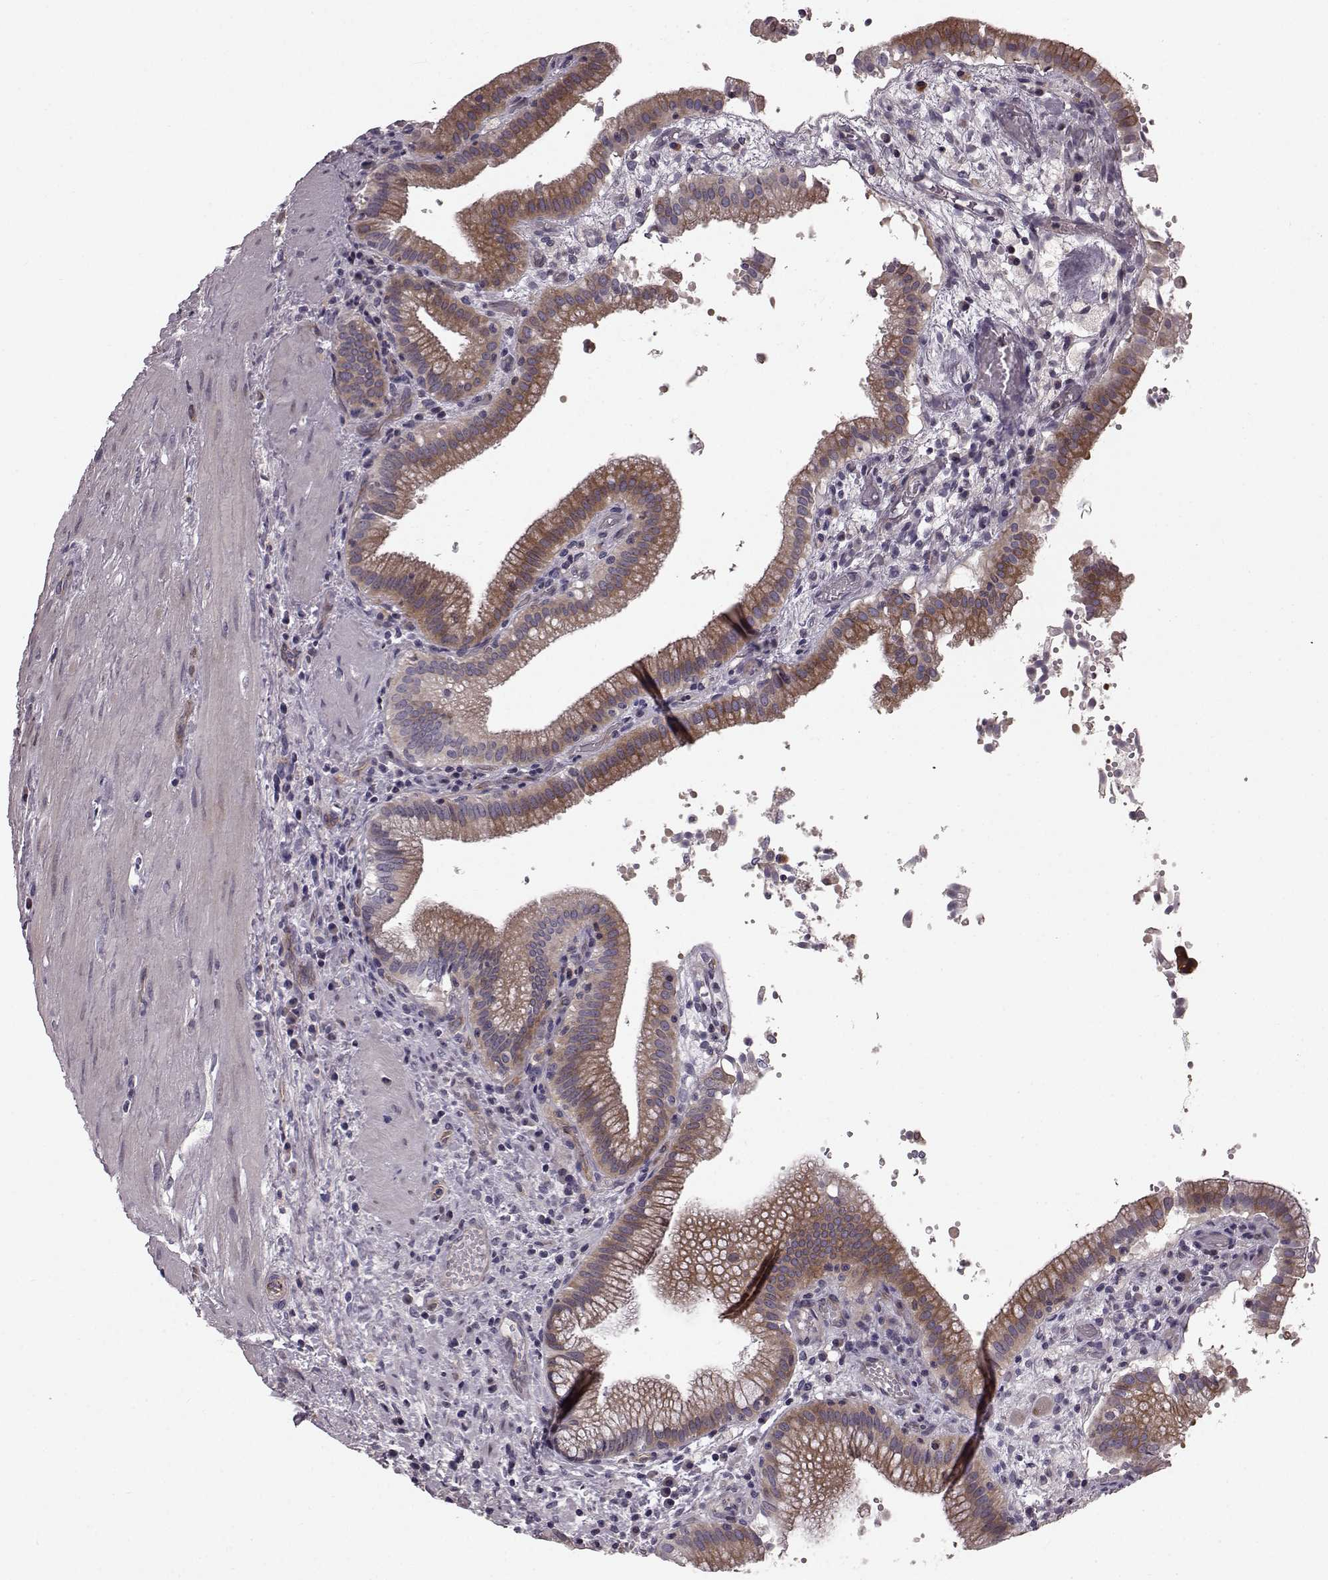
{"staining": {"intensity": "moderate", "quantity": "25%-75%", "location": "cytoplasmic/membranous"}, "tissue": "gallbladder", "cell_type": "Glandular cells", "image_type": "normal", "snomed": [{"axis": "morphology", "description": "Normal tissue, NOS"}, {"axis": "topography", "description": "Gallbladder"}], "caption": "IHC staining of benign gallbladder, which exhibits medium levels of moderate cytoplasmic/membranous positivity in approximately 25%-75% of glandular cells indicating moderate cytoplasmic/membranous protein expression. The staining was performed using DAB (brown) for protein detection and nuclei were counterstained in hematoxylin (blue).", "gene": "SLC22A18", "patient": {"sex": "male", "age": 42}}